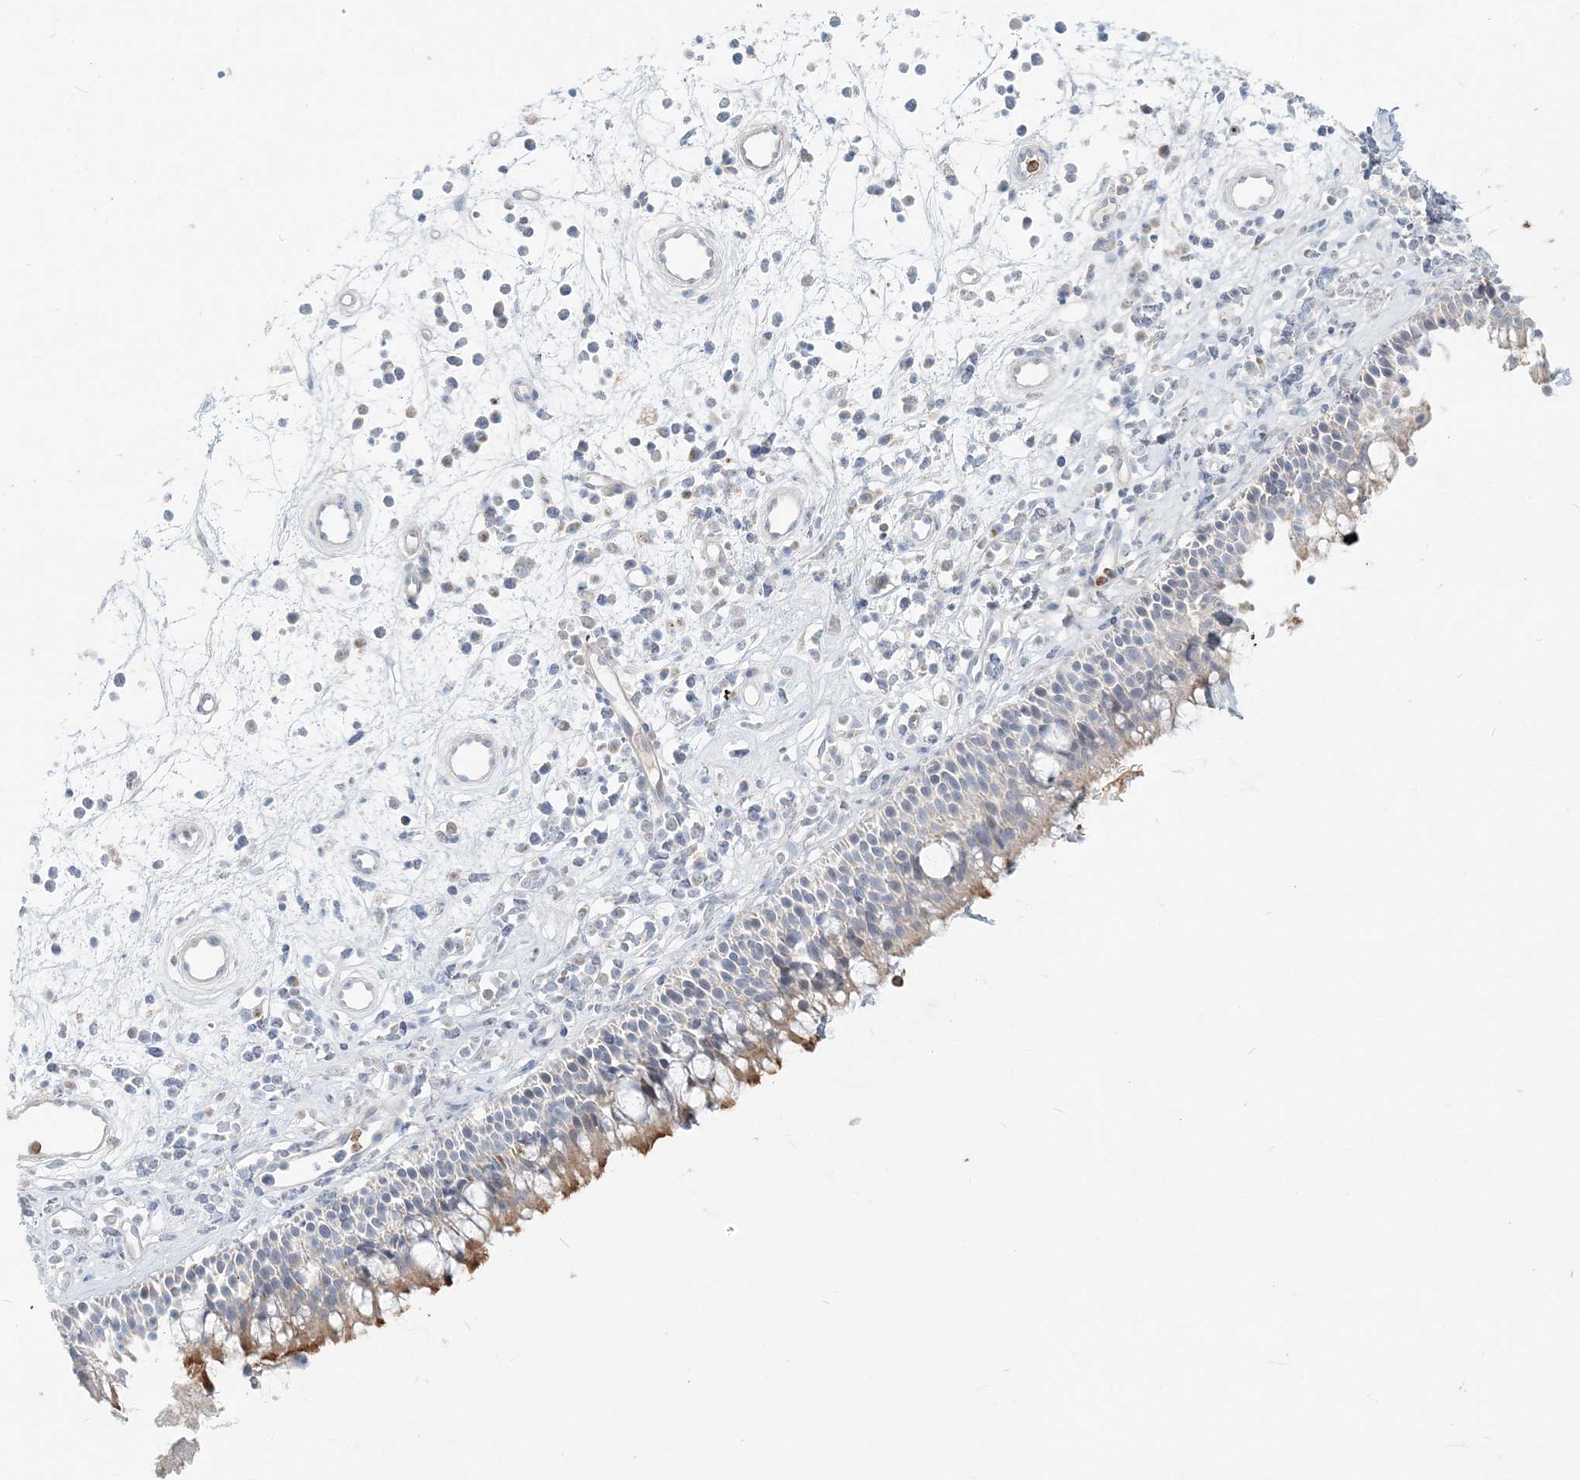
{"staining": {"intensity": "strong", "quantity": "25%-75%", "location": "cytoplasmic/membranous"}, "tissue": "nasopharynx", "cell_type": "Respiratory epithelial cells", "image_type": "normal", "snomed": [{"axis": "morphology", "description": "Normal tissue, NOS"}, {"axis": "morphology", "description": "Inflammation, NOS"}, {"axis": "morphology", "description": "Malignant melanoma, Metastatic site"}, {"axis": "topography", "description": "Nasopharynx"}], "caption": "Nasopharynx stained for a protein displays strong cytoplasmic/membranous positivity in respiratory epithelial cells. The protein of interest is stained brown, and the nuclei are stained in blue (DAB IHC with brightfield microscopy, high magnification).", "gene": "DNAH5", "patient": {"sex": "male", "age": 70}}